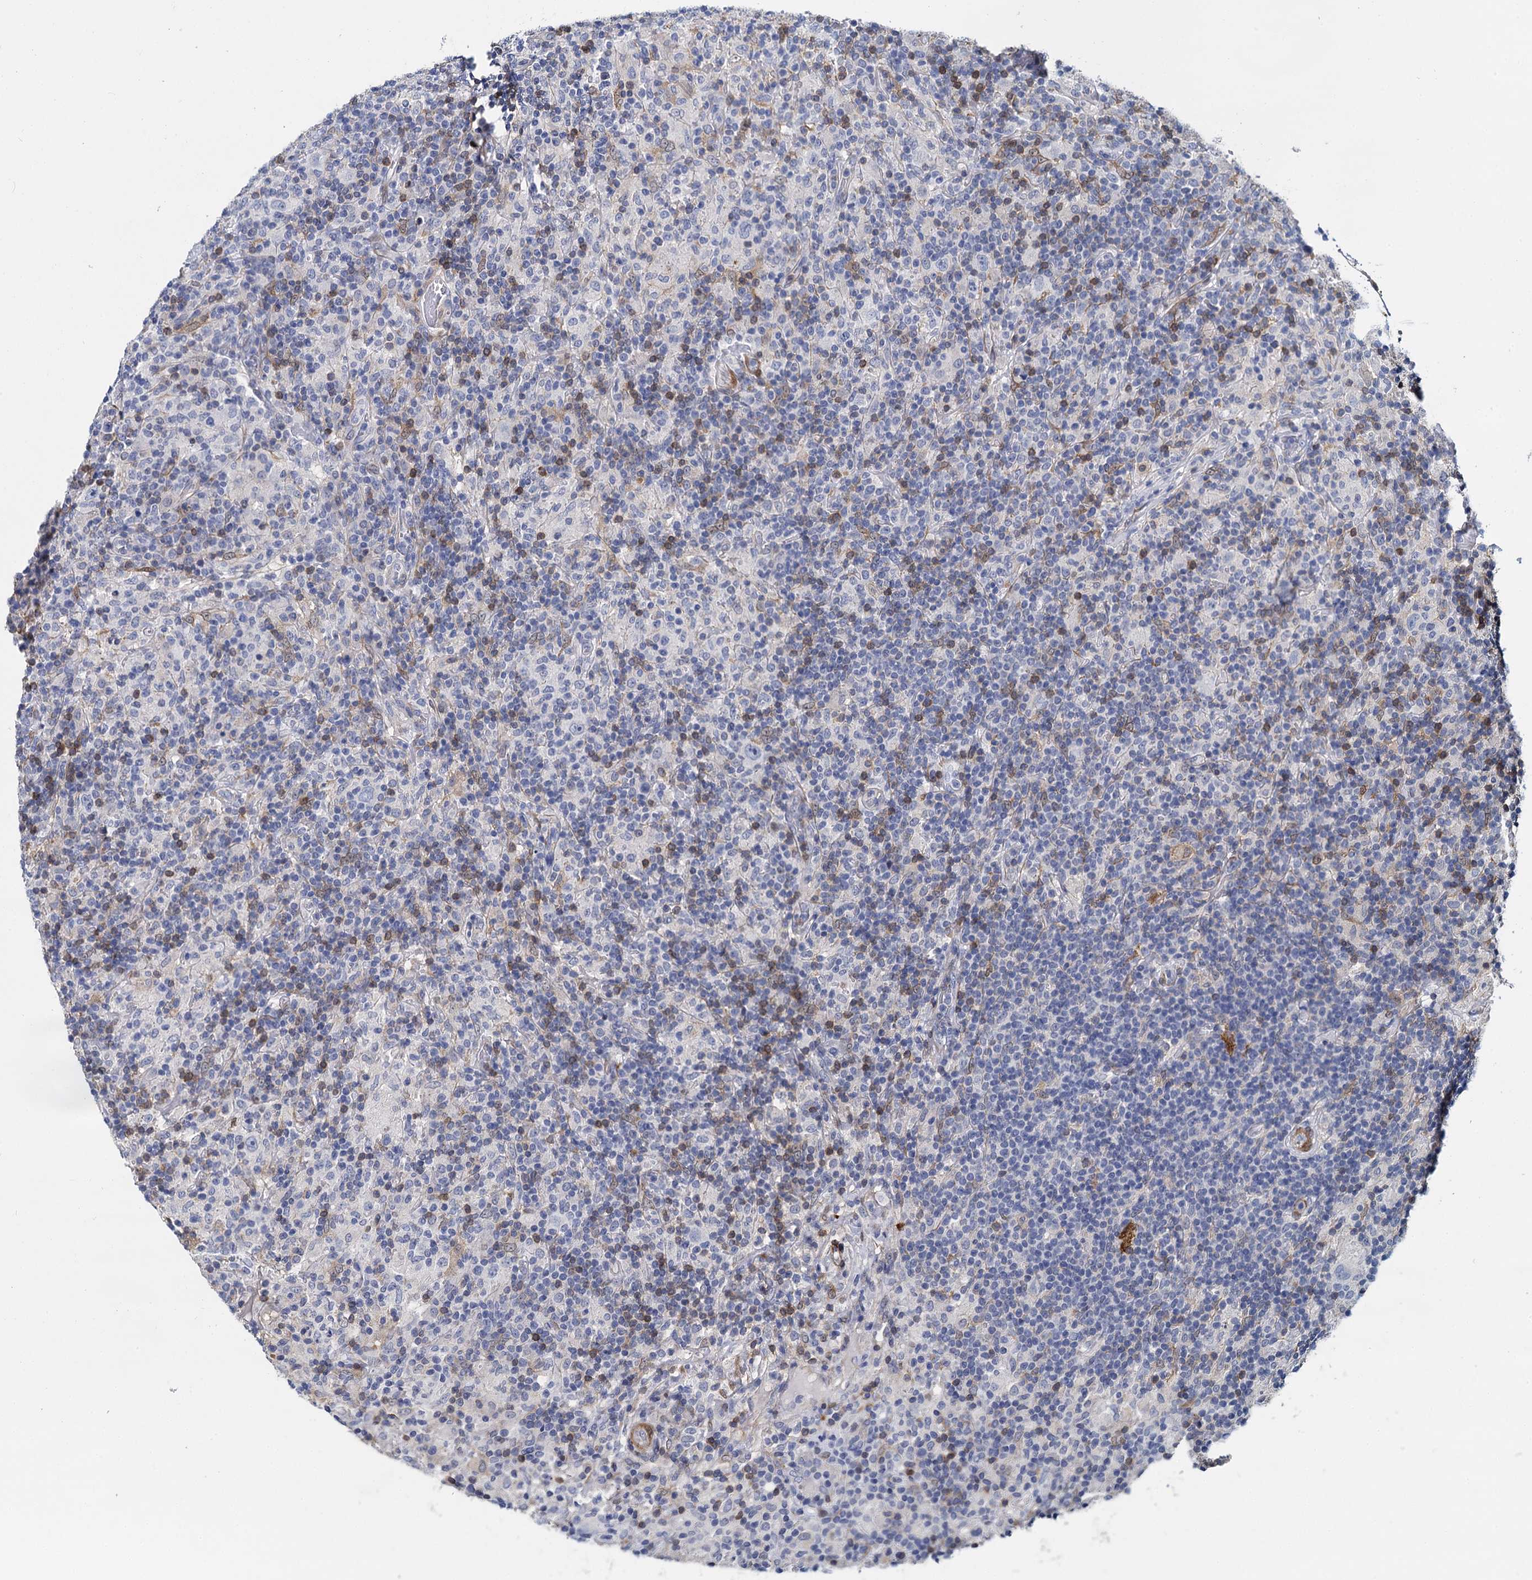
{"staining": {"intensity": "negative", "quantity": "none", "location": "none"}, "tissue": "lymphoma", "cell_type": "Tumor cells", "image_type": "cancer", "snomed": [{"axis": "morphology", "description": "Hodgkin's disease, NOS"}, {"axis": "topography", "description": "Lymph node"}], "caption": "IHC photomicrograph of human Hodgkin's disease stained for a protein (brown), which reveals no positivity in tumor cells.", "gene": "GSTM3", "patient": {"sex": "male", "age": 70}}